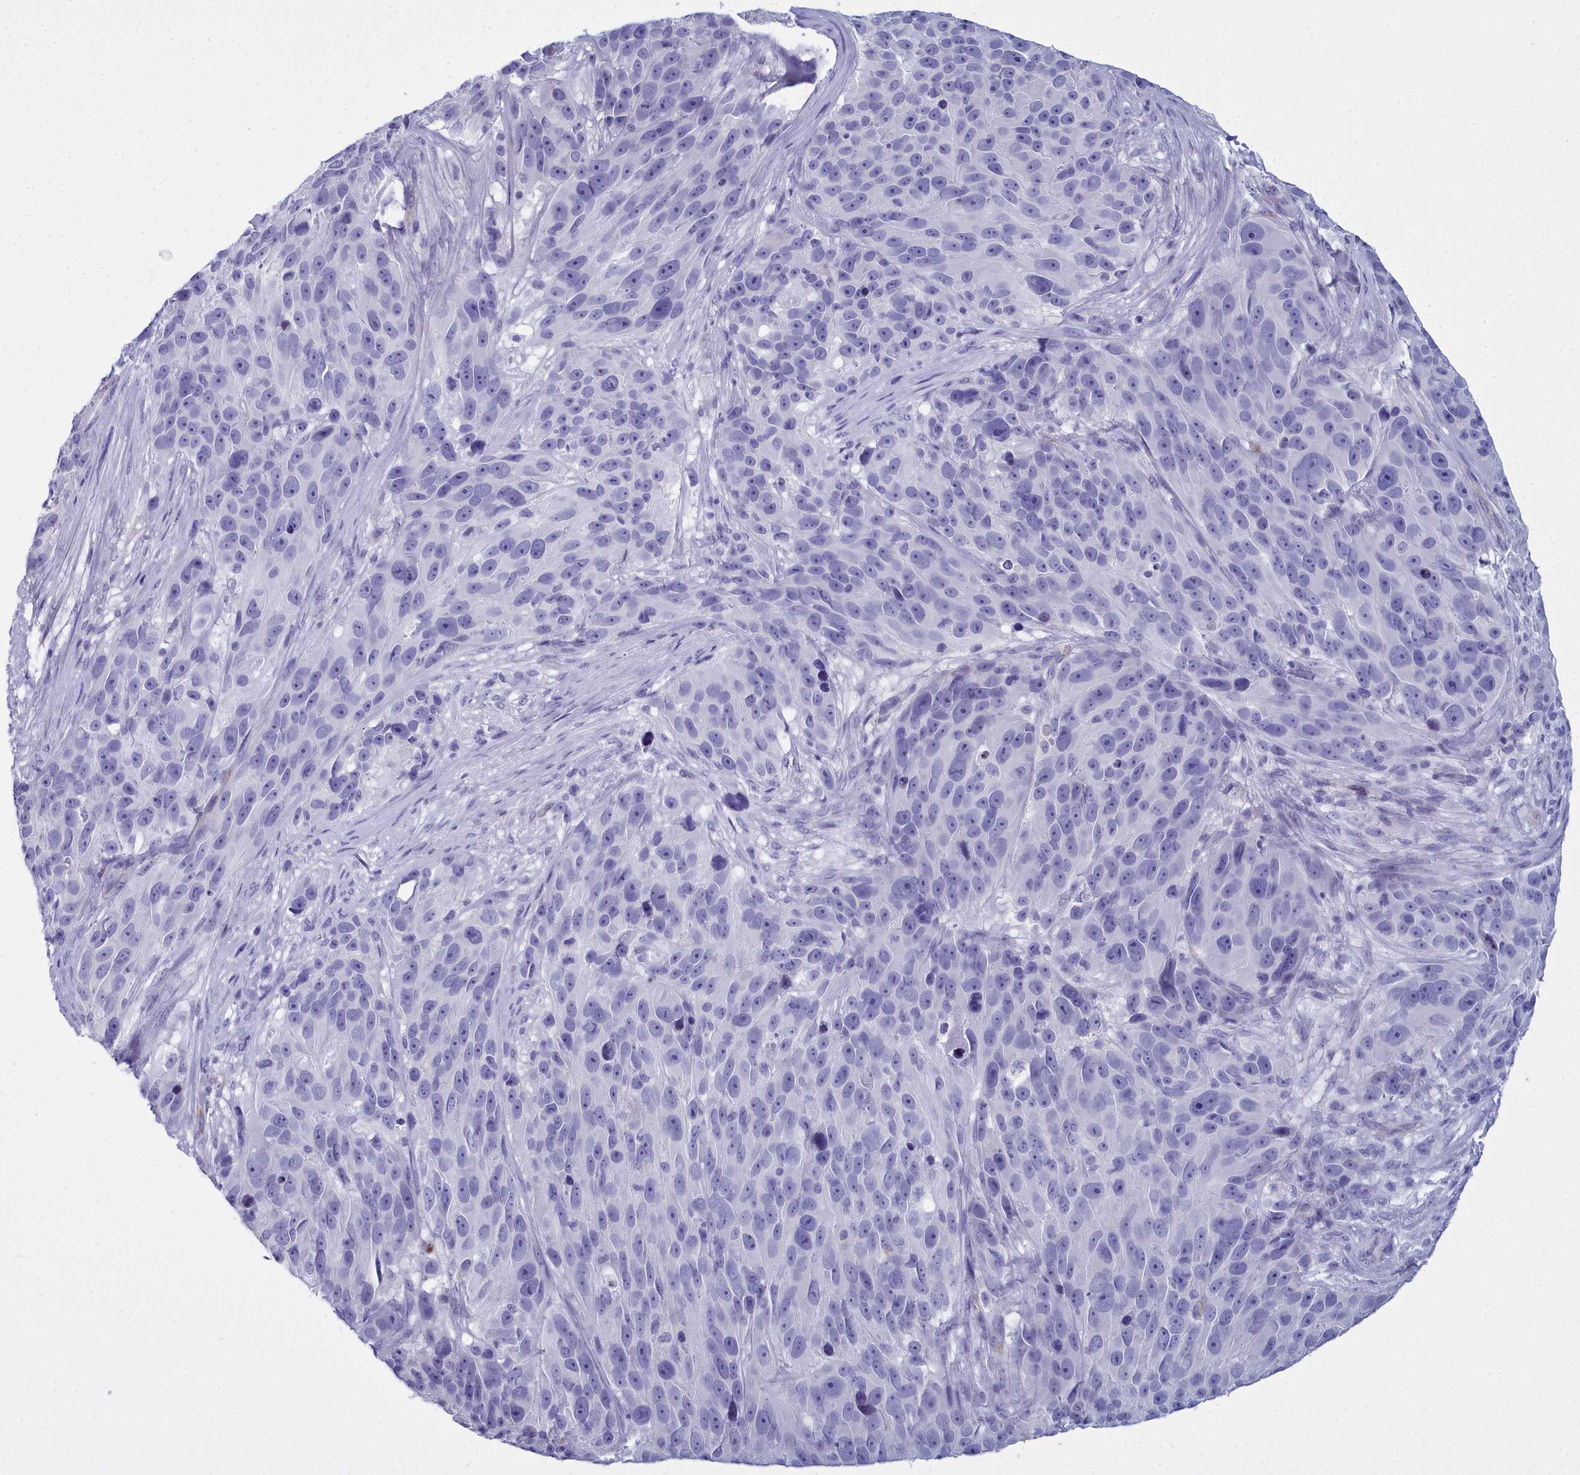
{"staining": {"intensity": "negative", "quantity": "none", "location": "none"}, "tissue": "melanoma", "cell_type": "Tumor cells", "image_type": "cancer", "snomed": [{"axis": "morphology", "description": "Malignant melanoma, NOS"}, {"axis": "topography", "description": "Skin"}], "caption": "Tumor cells are negative for protein expression in human melanoma.", "gene": "MAP6", "patient": {"sex": "male", "age": 84}}